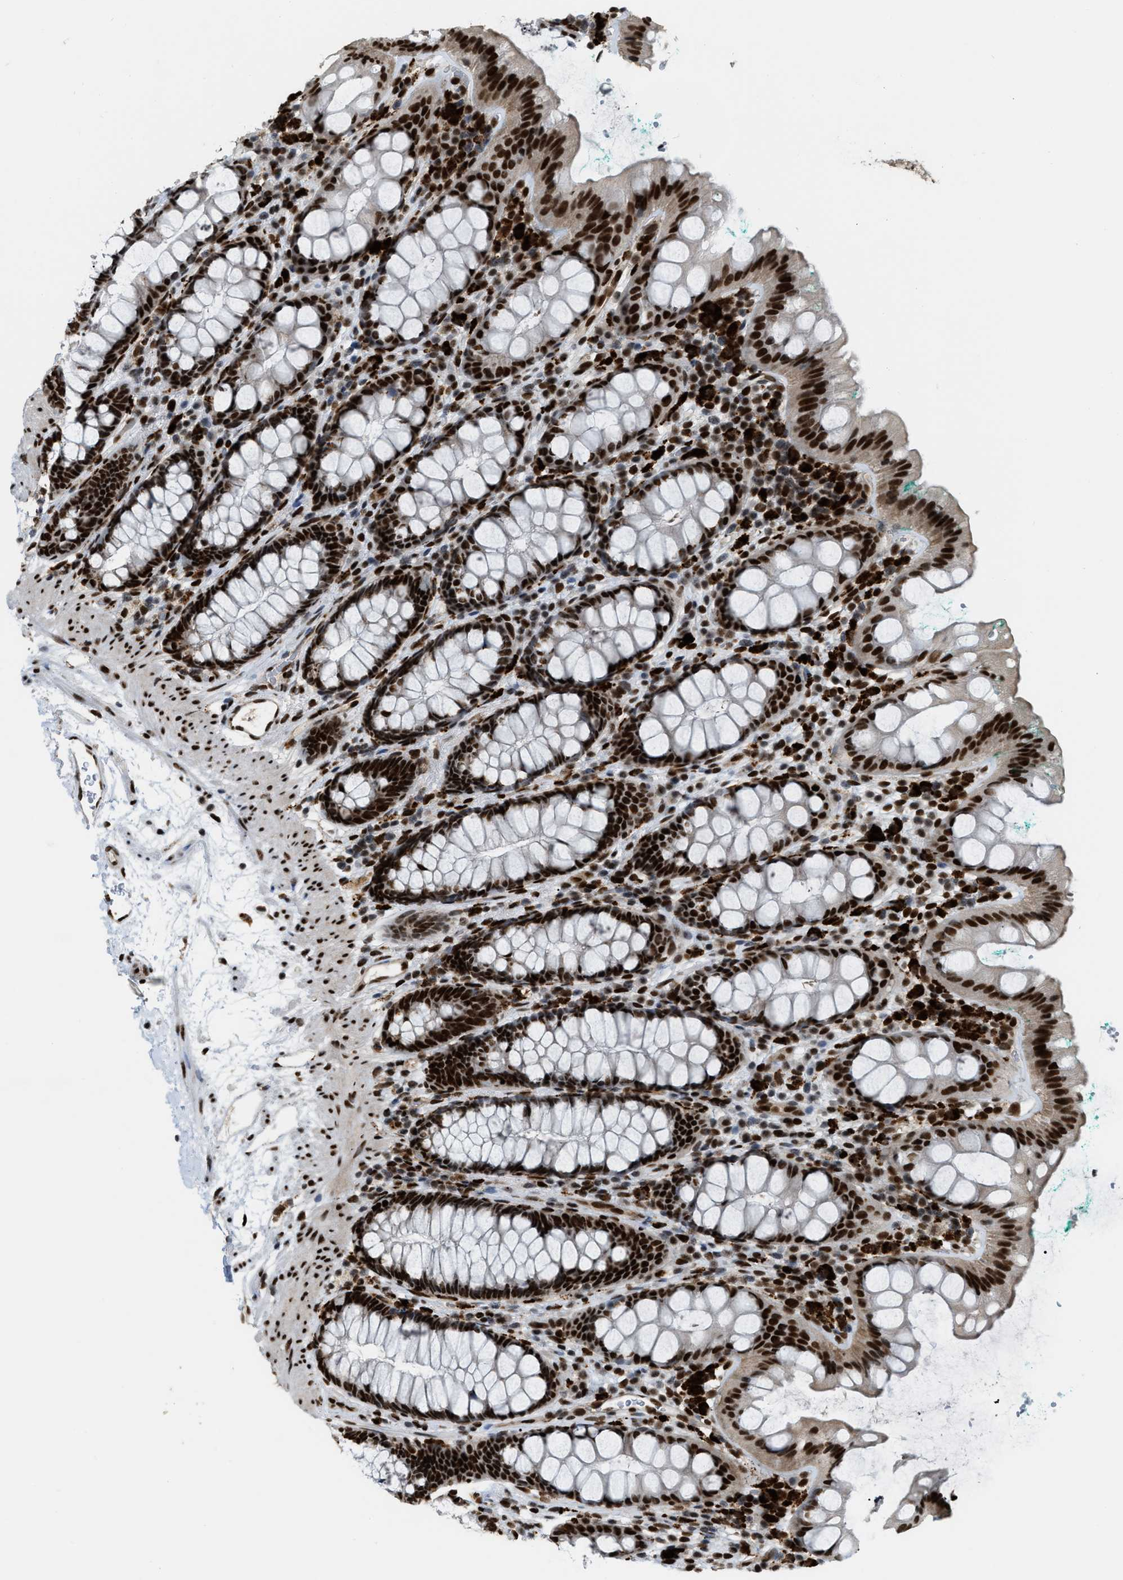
{"staining": {"intensity": "strong", "quantity": ">75%", "location": "nuclear"}, "tissue": "rectum", "cell_type": "Glandular cells", "image_type": "normal", "snomed": [{"axis": "morphology", "description": "Normal tissue, NOS"}, {"axis": "topography", "description": "Rectum"}], "caption": "A high amount of strong nuclear expression is seen in about >75% of glandular cells in unremarkable rectum.", "gene": "NUMA1", "patient": {"sex": "female", "age": 65}}